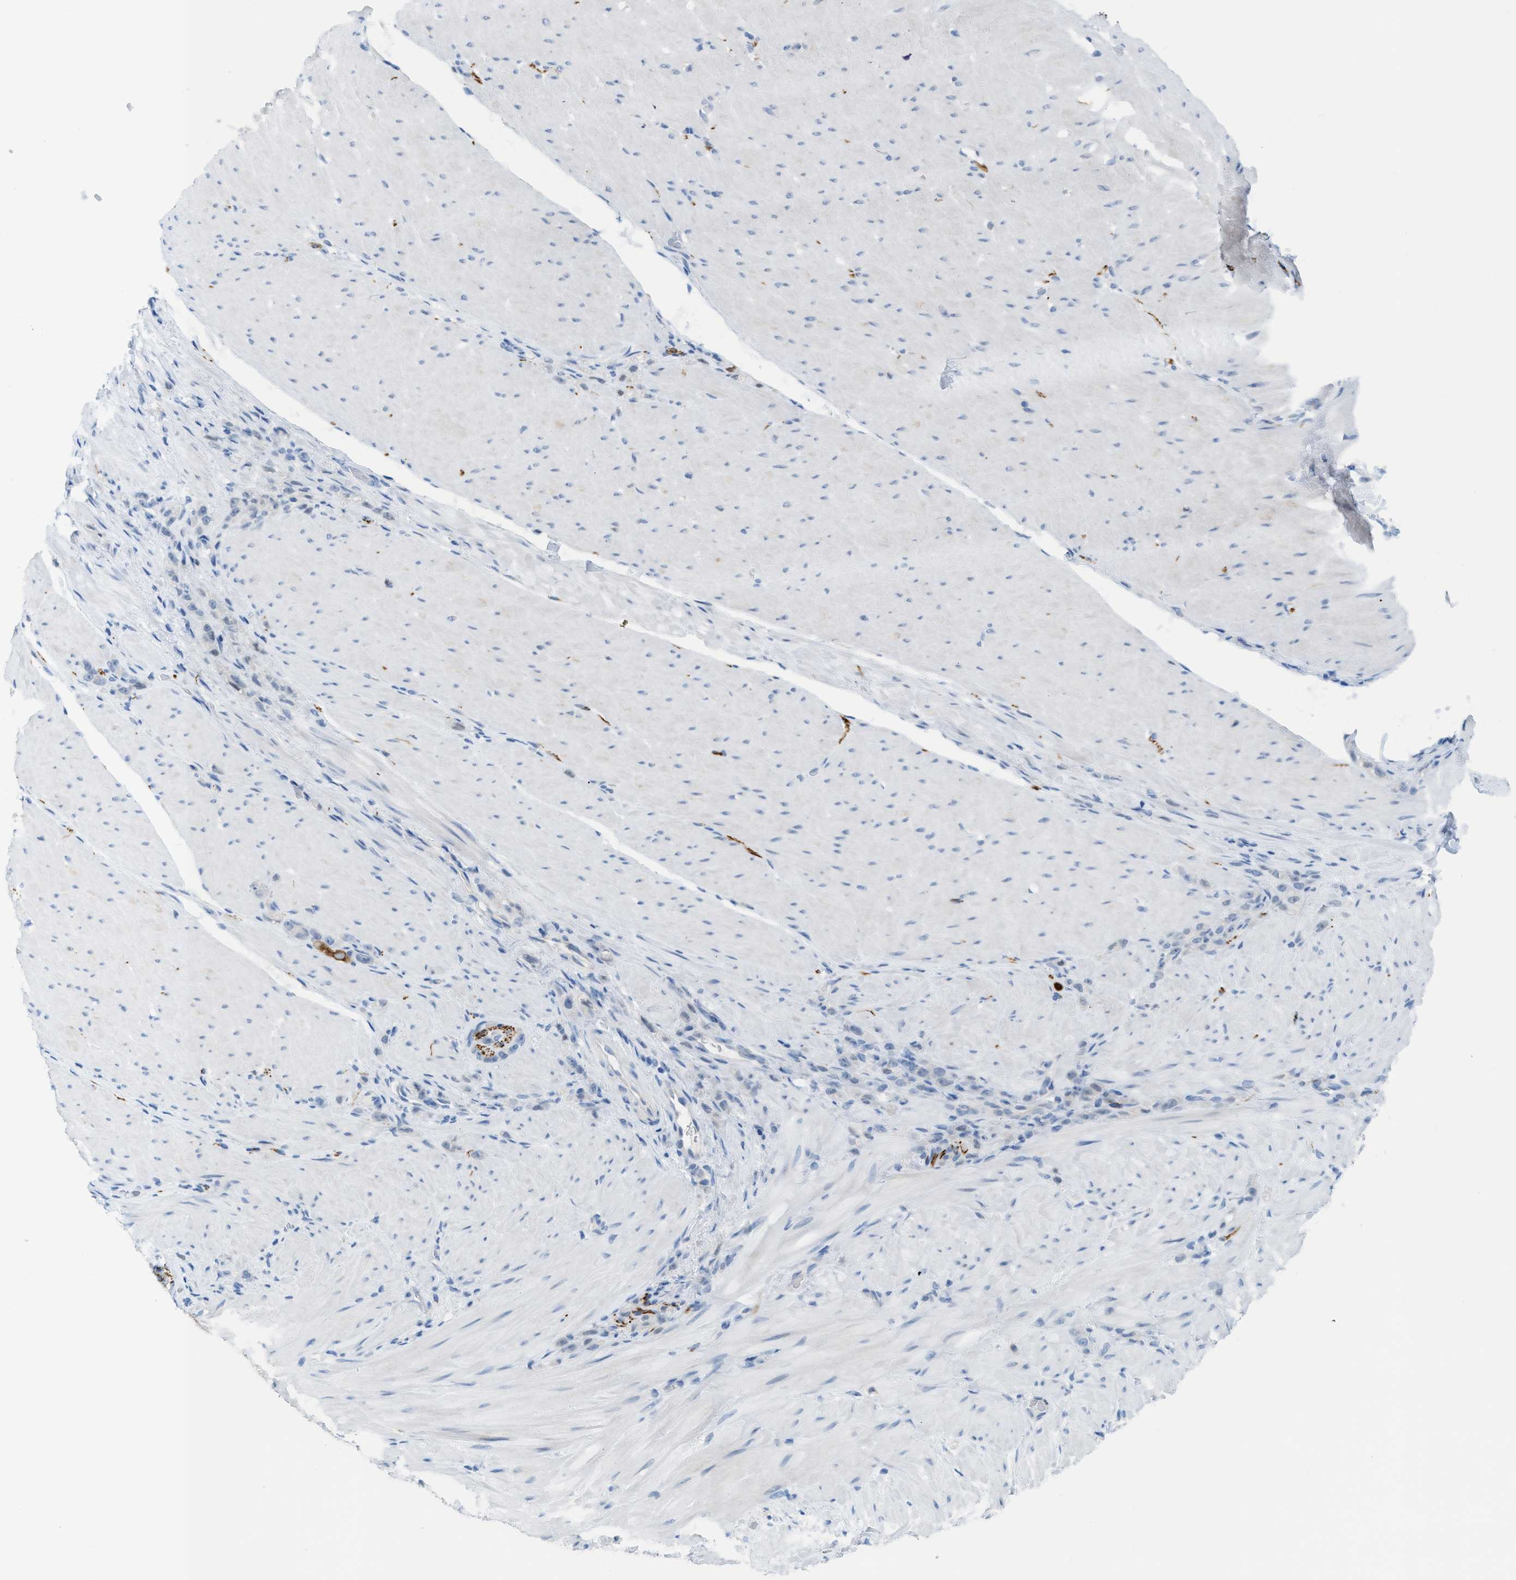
{"staining": {"intensity": "negative", "quantity": "none", "location": "none"}, "tissue": "stomach cancer", "cell_type": "Tumor cells", "image_type": "cancer", "snomed": [{"axis": "morphology", "description": "Normal tissue, NOS"}, {"axis": "morphology", "description": "Adenocarcinoma, NOS"}, {"axis": "topography", "description": "Stomach"}], "caption": "There is no significant expression in tumor cells of stomach cancer.", "gene": "PPM1D", "patient": {"sex": "male", "age": 82}}